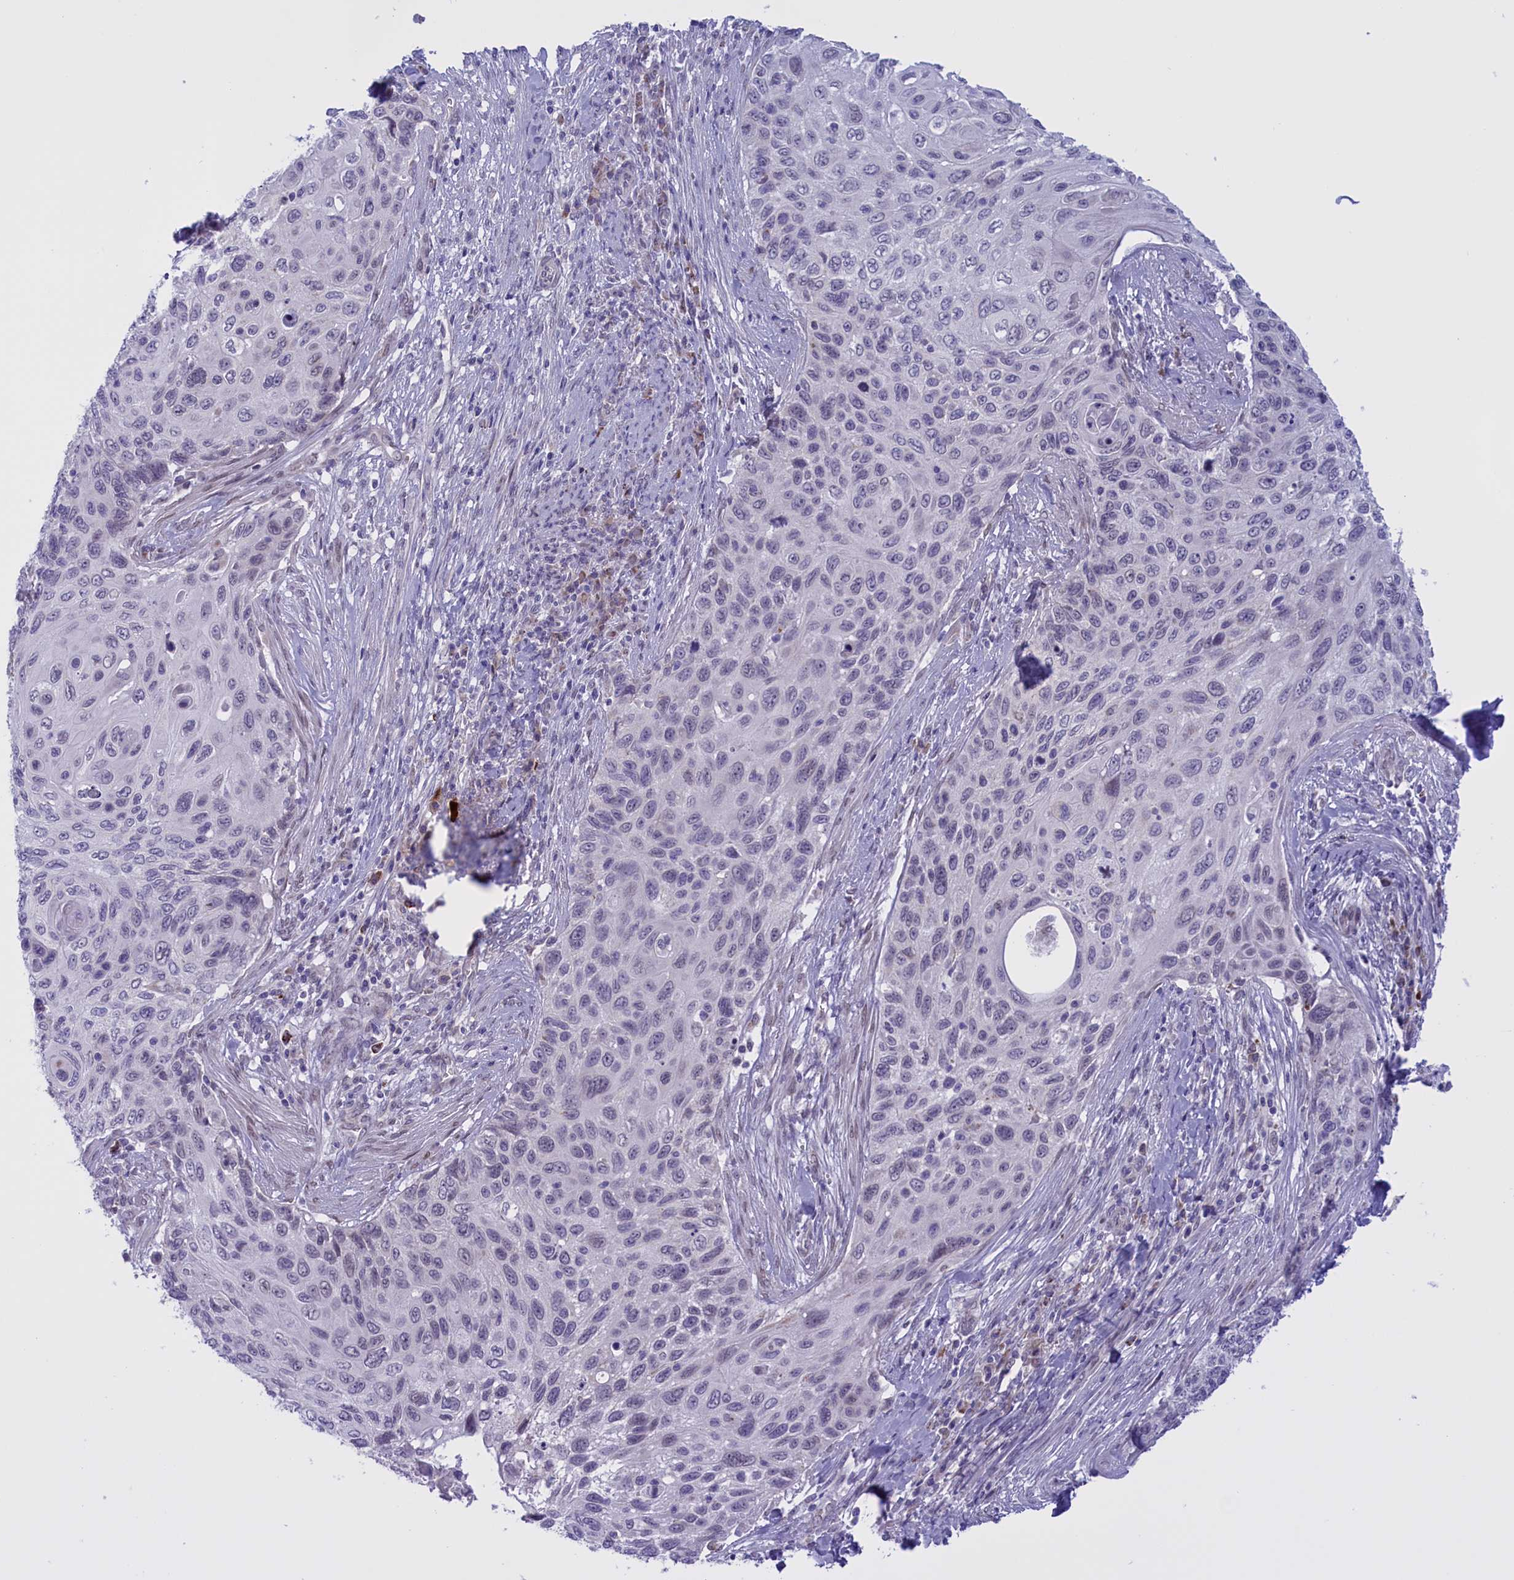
{"staining": {"intensity": "negative", "quantity": "none", "location": "none"}, "tissue": "cervical cancer", "cell_type": "Tumor cells", "image_type": "cancer", "snomed": [{"axis": "morphology", "description": "Squamous cell carcinoma, NOS"}, {"axis": "topography", "description": "Cervix"}], "caption": "Micrograph shows no significant protein expression in tumor cells of cervical cancer (squamous cell carcinoma). (Stains: DAB (3,3'-diaminobenzidine) immunohistochemistry (IHC) with hematoxylin counter stain, Microscopy: brightfield microscopy at high magnification).", "gene": "FAM149B1", "patient": {"sex": "female", "age": 70}}